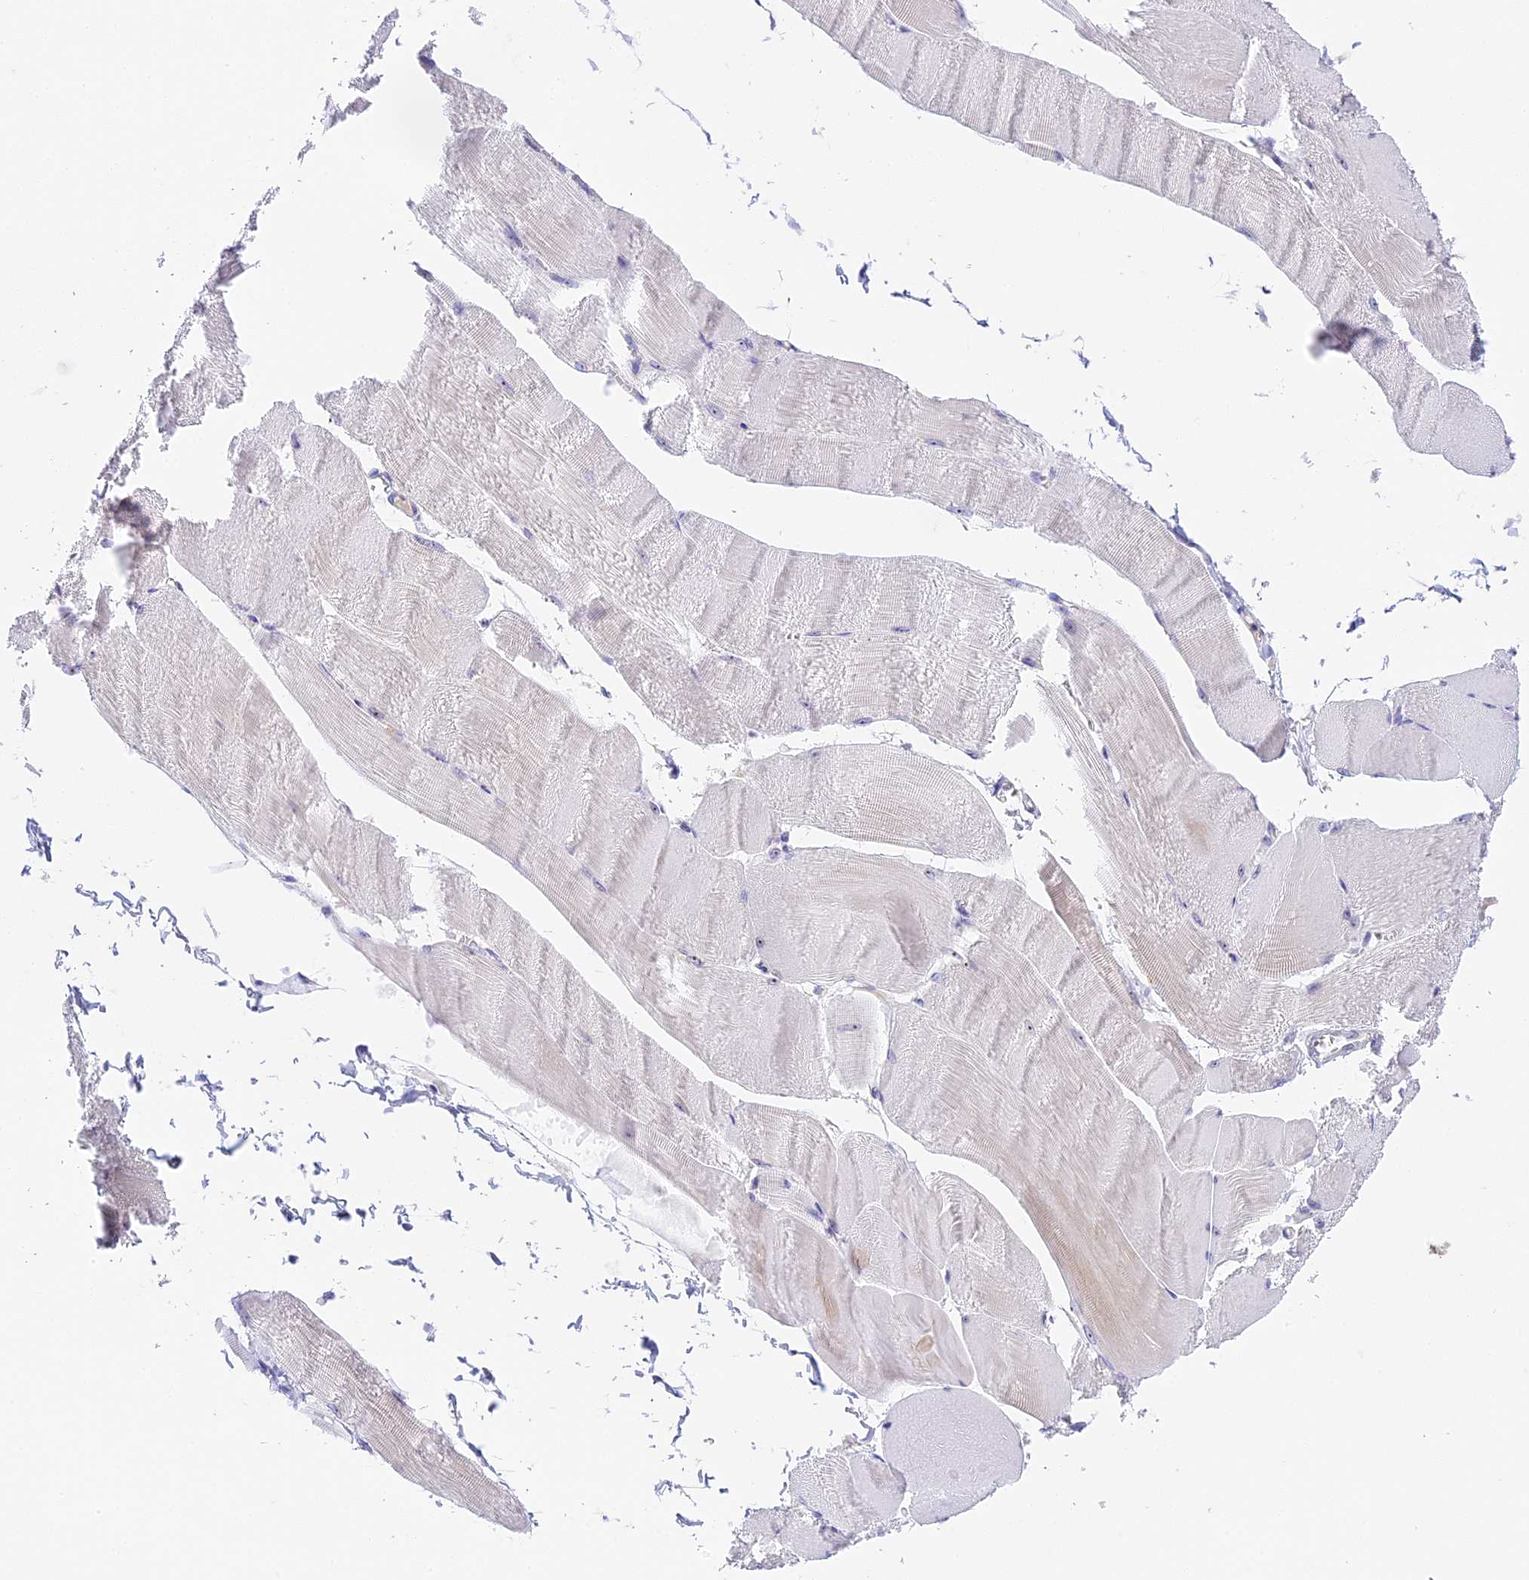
{"staining": {"intensity": "negative", "quantity": "none", "location": "none"}, "tissue": "skeletal muscle", "cell_type": "Myocytes", "image_type": "normal", "snomed": [{"axis": "morphology", "description": "Normal tissue, NOS"}, {"axis": "morphology", "description": "Basal cell carcinoma"}, {"axis": "topography", "description": "Skeletal muscle"}], "caption": "Immunohistochemistry (IHC) micrograph of unremarkable skeletal muscle: human skeletal muscle stained with DAB (3,3'-diaminobenzidine) shows no significant protein positivity in myocytes.", "gene": "RAD51", "patient": {"sex": "female", "age": 64}}